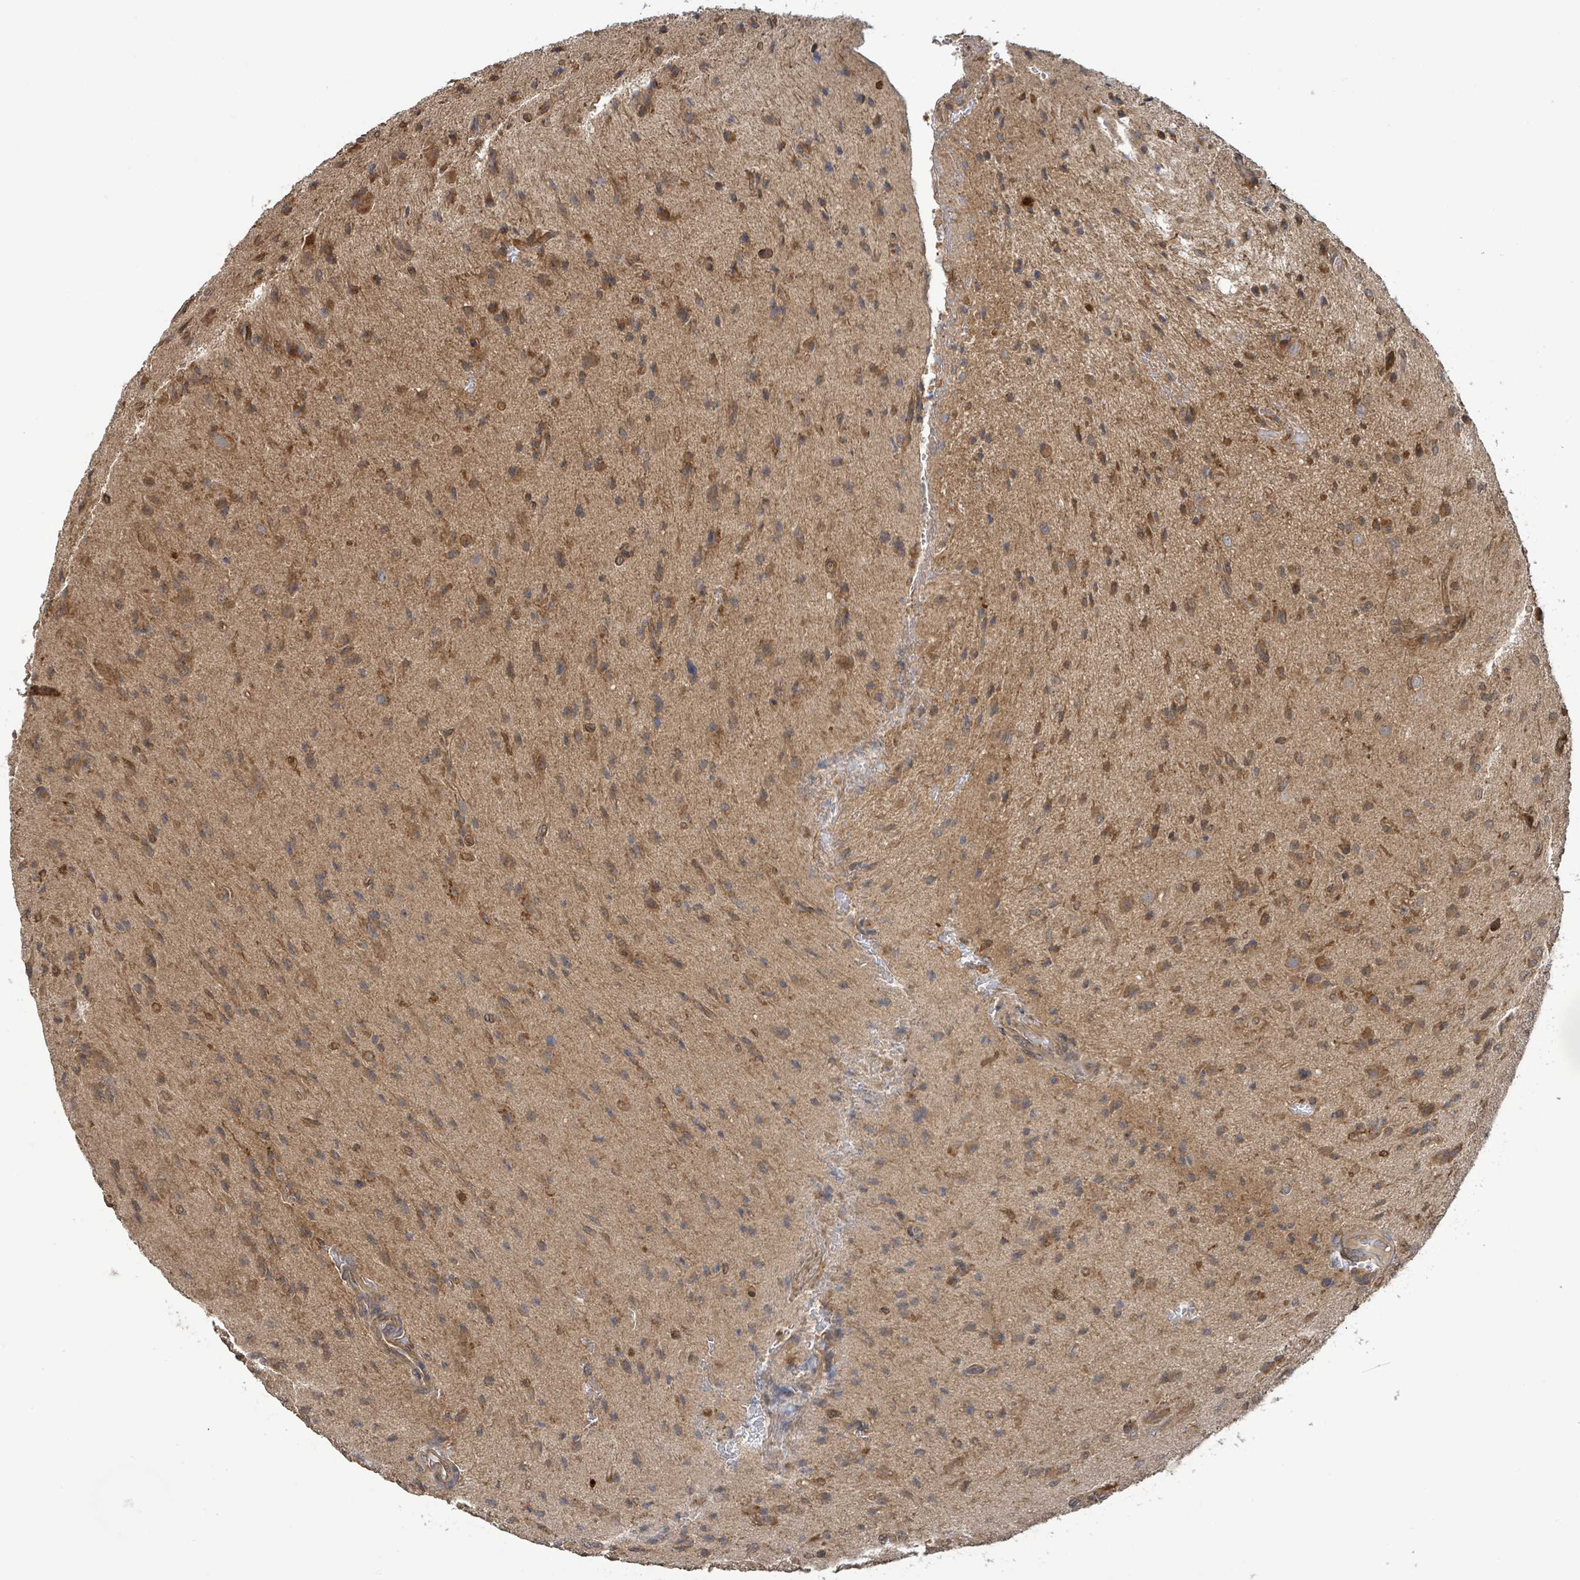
{"staining": {"intensity": "moderate", "quantity": ">75%", "location": "cytoplasmic/membranous"}, "tissue": "glioma", "cell_type": "Tumor cells", "image_type": "cancer", "snomed": [{"axis": "morphology", "description": "Glioma, malignant, High grade"}, {"axis": "topography", "description": "Brain"}], "caption": "Immunohistochemical staining of malignant glioma (high-grade) shows medium levels of moderate cytoplasmic/membranous positivity in approximately >75% of tumor cells.", "gene": "ARPIN", "patient": {"sex": "male", "age": 36}}